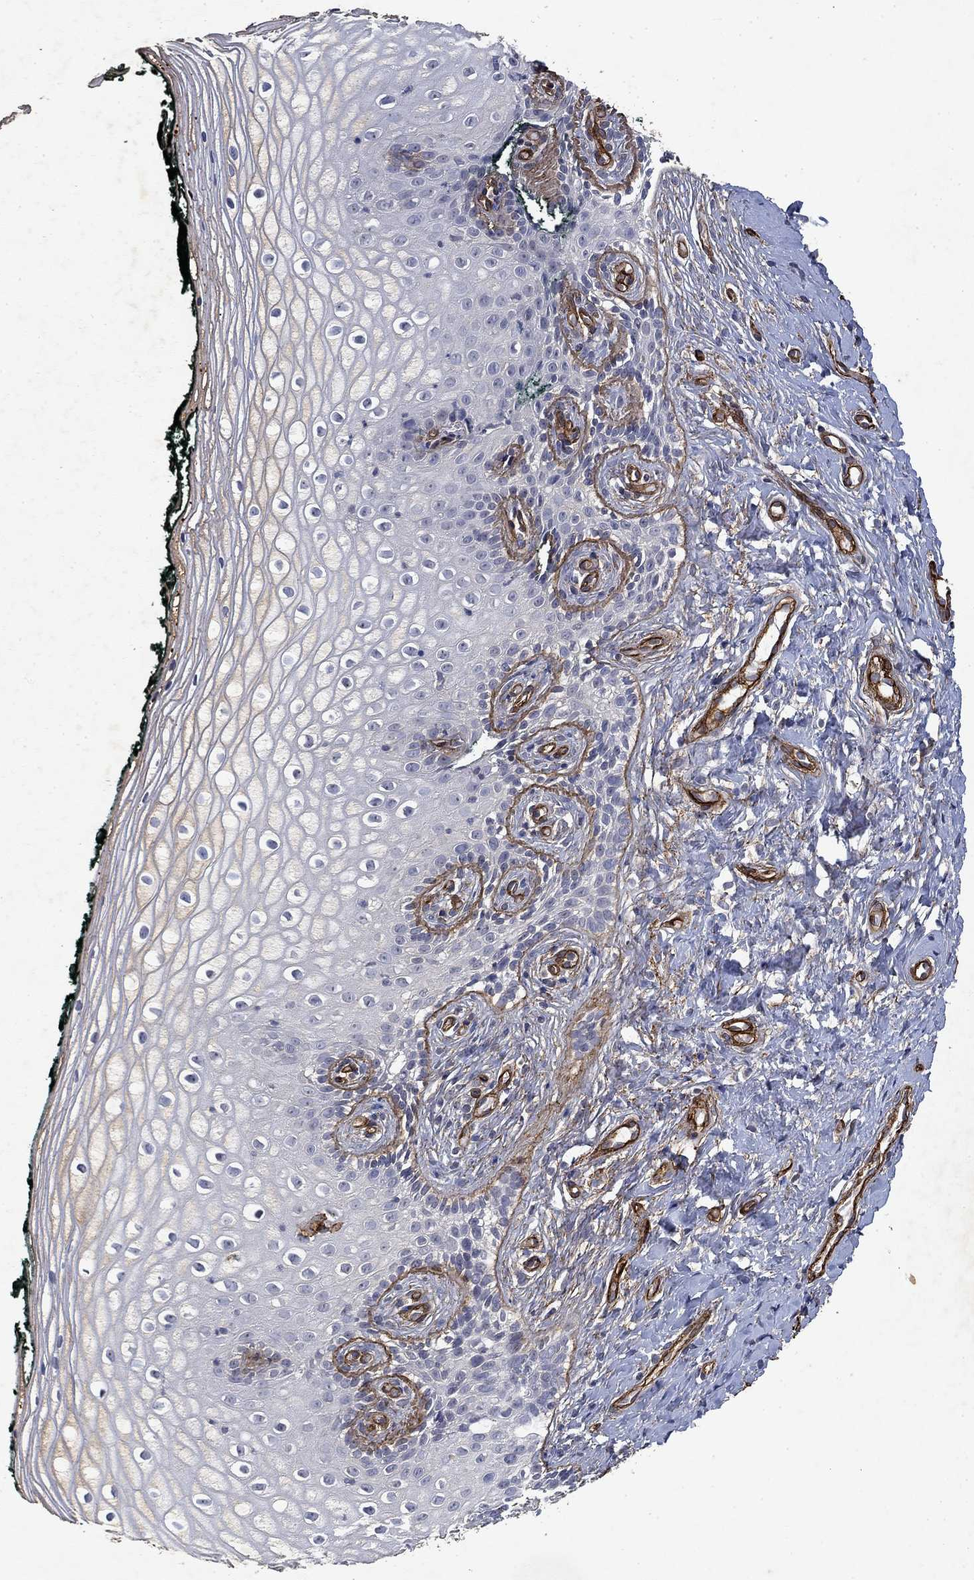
{"staining": {"intensity": "negative", "quantity": "none", "location": "none"}, "tissue": "vagina", "cell_type": "Squamous epithelial cells", "image_type": "normal", "snomed": [{"axis": "morphology", "description": "Normal tissue, NOS"}, {"axis": "topography", "description": "Vagina"}], "caption": "DAB immunohistochemical staining of normal human vagina exhibits no significant staining in squamous epithelial cells. The staining was performed using DAB (3,3'-diaminobenzidine) to visualize the protein expression in brown, while the nuclei were stained in blue with hematoxylin (Magnification: 20x).", "gene": "COL4A2", "patient": {"sex": "female", "age": 47}}